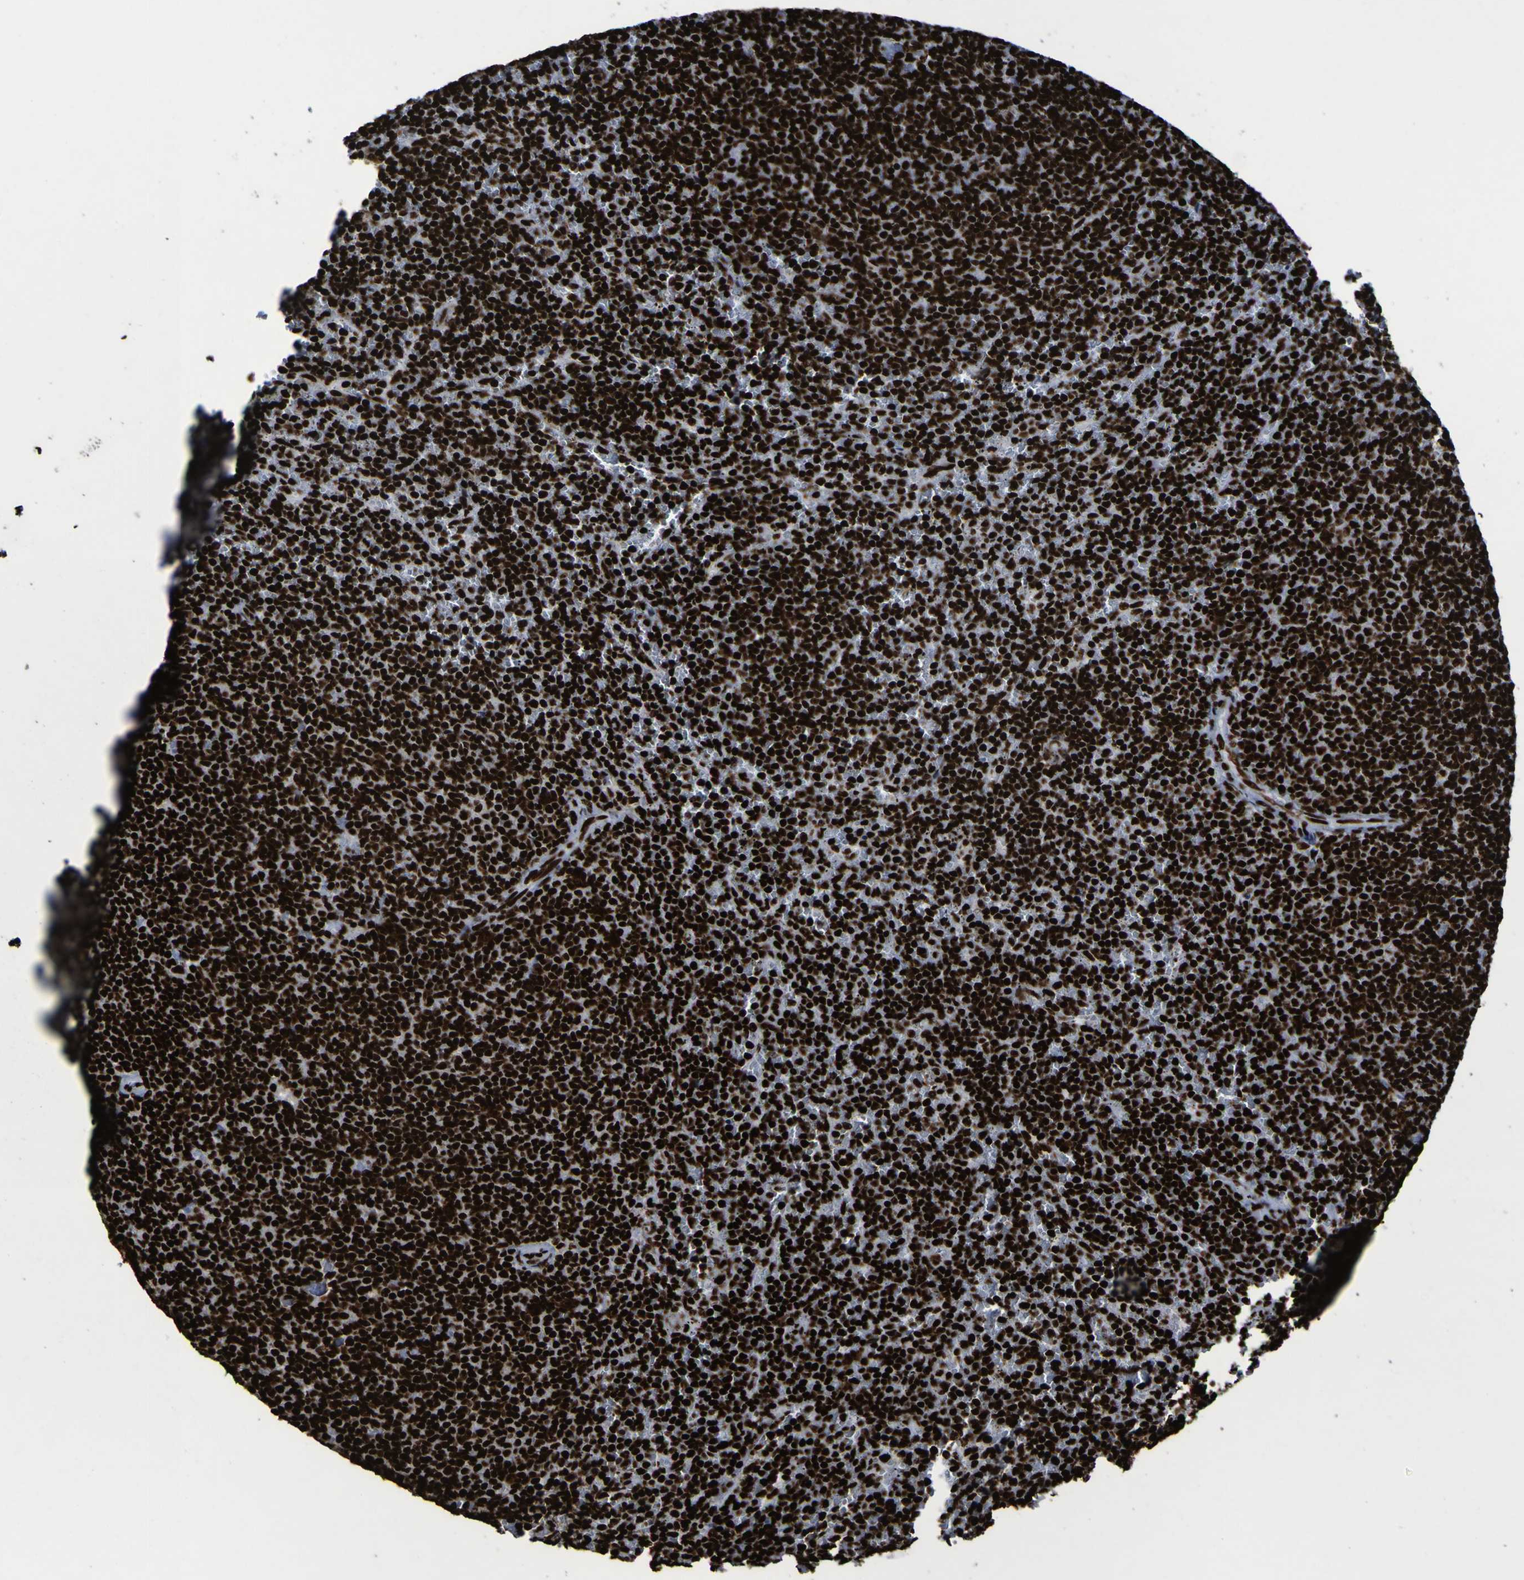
{"staining": {"intensity": "strong", "quantity": ">75%", "location": "nuclear"}, "tissue": "lymphoma", "cell_type": "Tumor cells", "image_type": "cancer", "snomed": [{"axis": "morphology", "description": "Malignant lymphoma, non-Hodgkin's type, Low grade"}, {"axis": "topography", "description": "Spleen"}], "caption": "An immunohistochemistry (IHC) image of neoplastic tissue is shown. Protein staining in brown labels strong nuclear positivity in low-grade malignant lymphoma, non-Hodgkin's type within tumor cells.", "gene": "NPM1", "patient": {"sex": "female", "age": 50}}